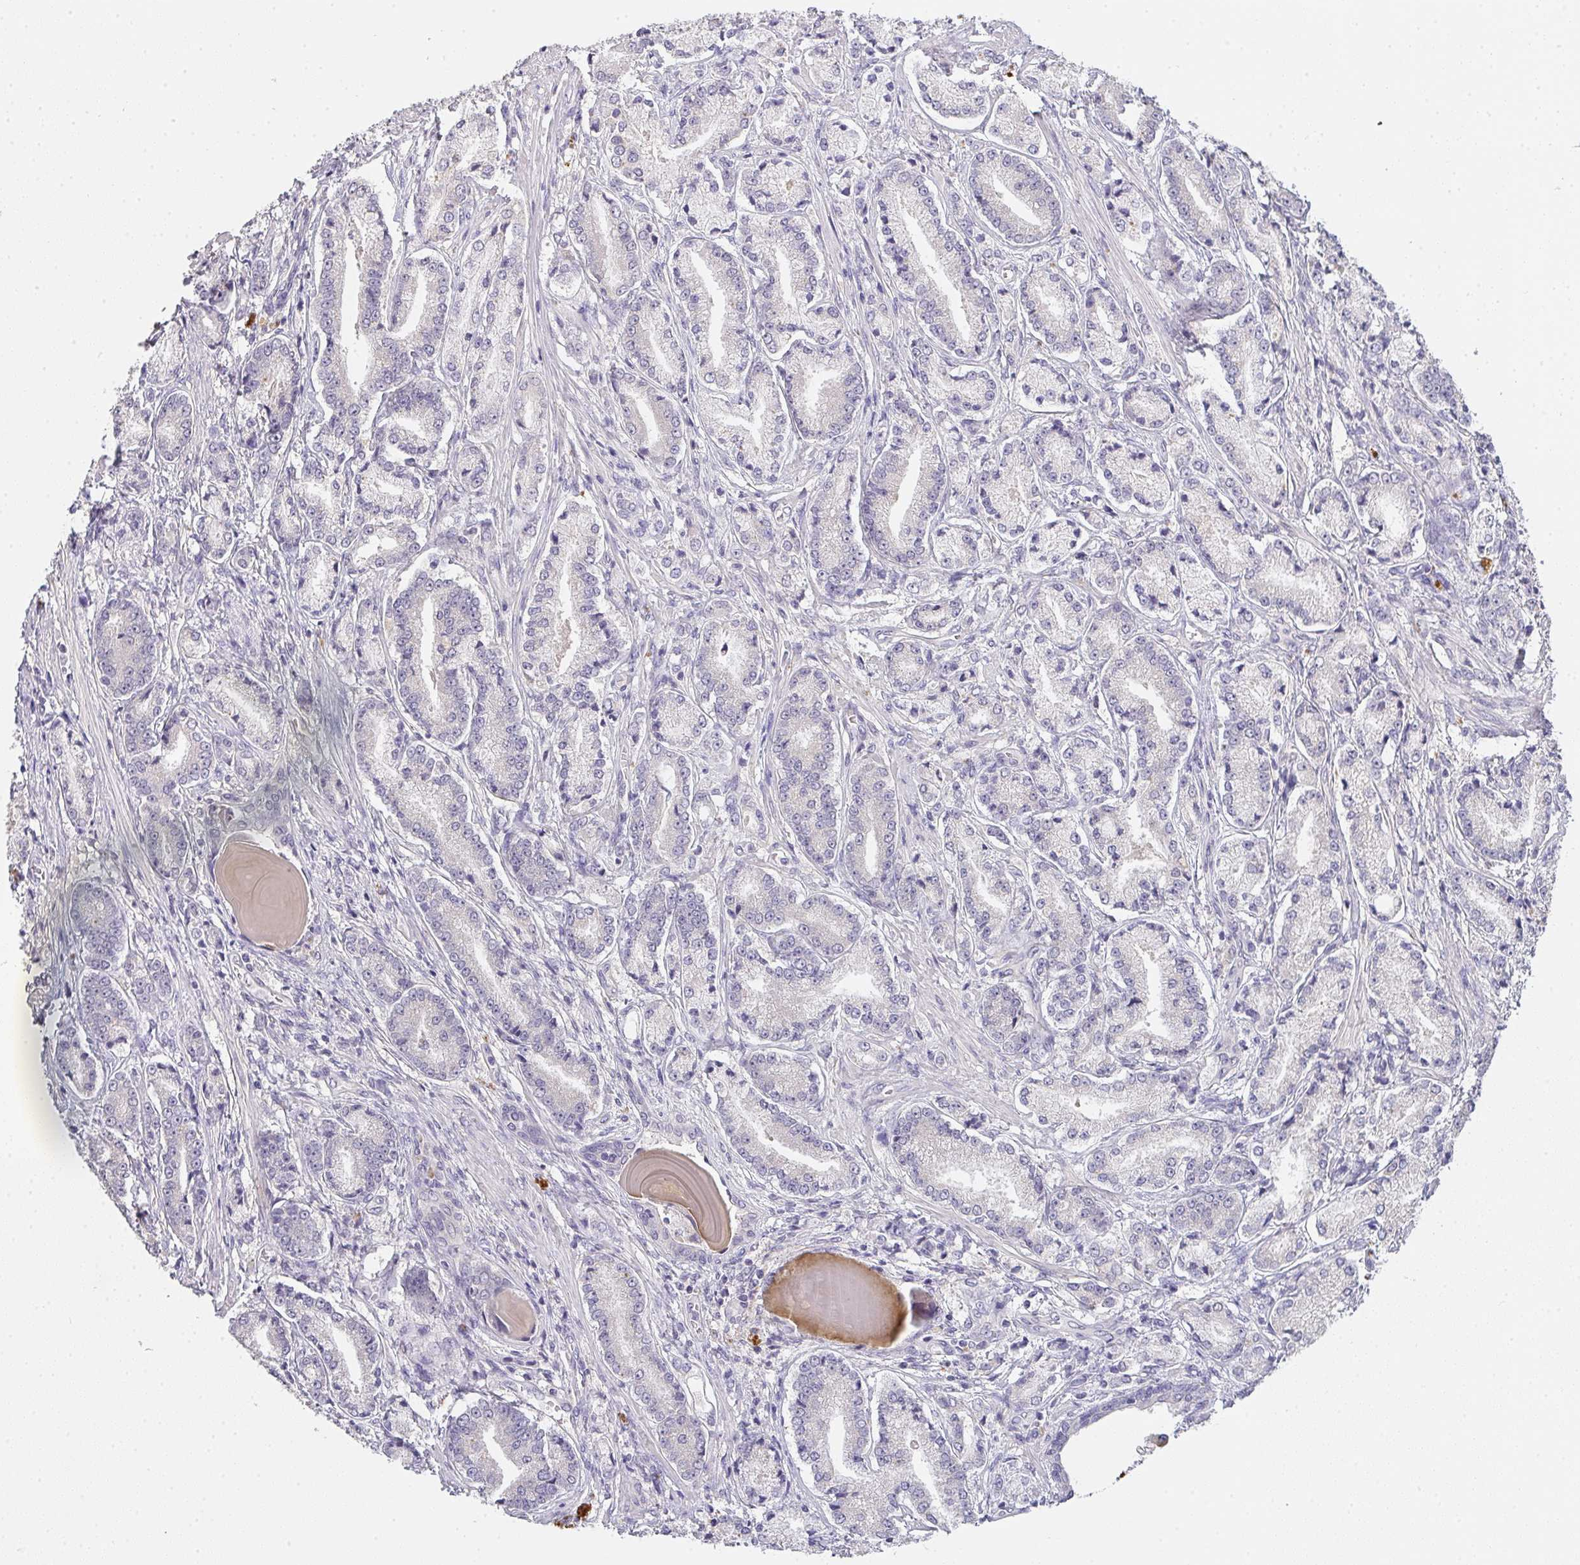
{"staining": {"intensity": "negative", "quantity": "none", "location": "none"}, "tissue": "prostate cancer", "cell_type": "Tumor cells", "image_type": "cancer", "snomed": [{"axis": "morphology", "description": "Adenocarcinoma, High grade"}, {"axis": "topography", "description": "Prostate and seminal vesicle, NOS"}], "caption": "An IHC micrograph of prostate cancer (adenocarcinoma (high-grade)) is shown. There is no staining in tumor cells of prostate cancer (adenocarcinoma (high-grade)). The staining was performed using DAB to visualize the protein expression in brown, while the nuclei were stained in blue with hematoxylin (Magnification: 20x).", "gene": "TMEM219", "patient": {"sex": "male", "age": 61}}